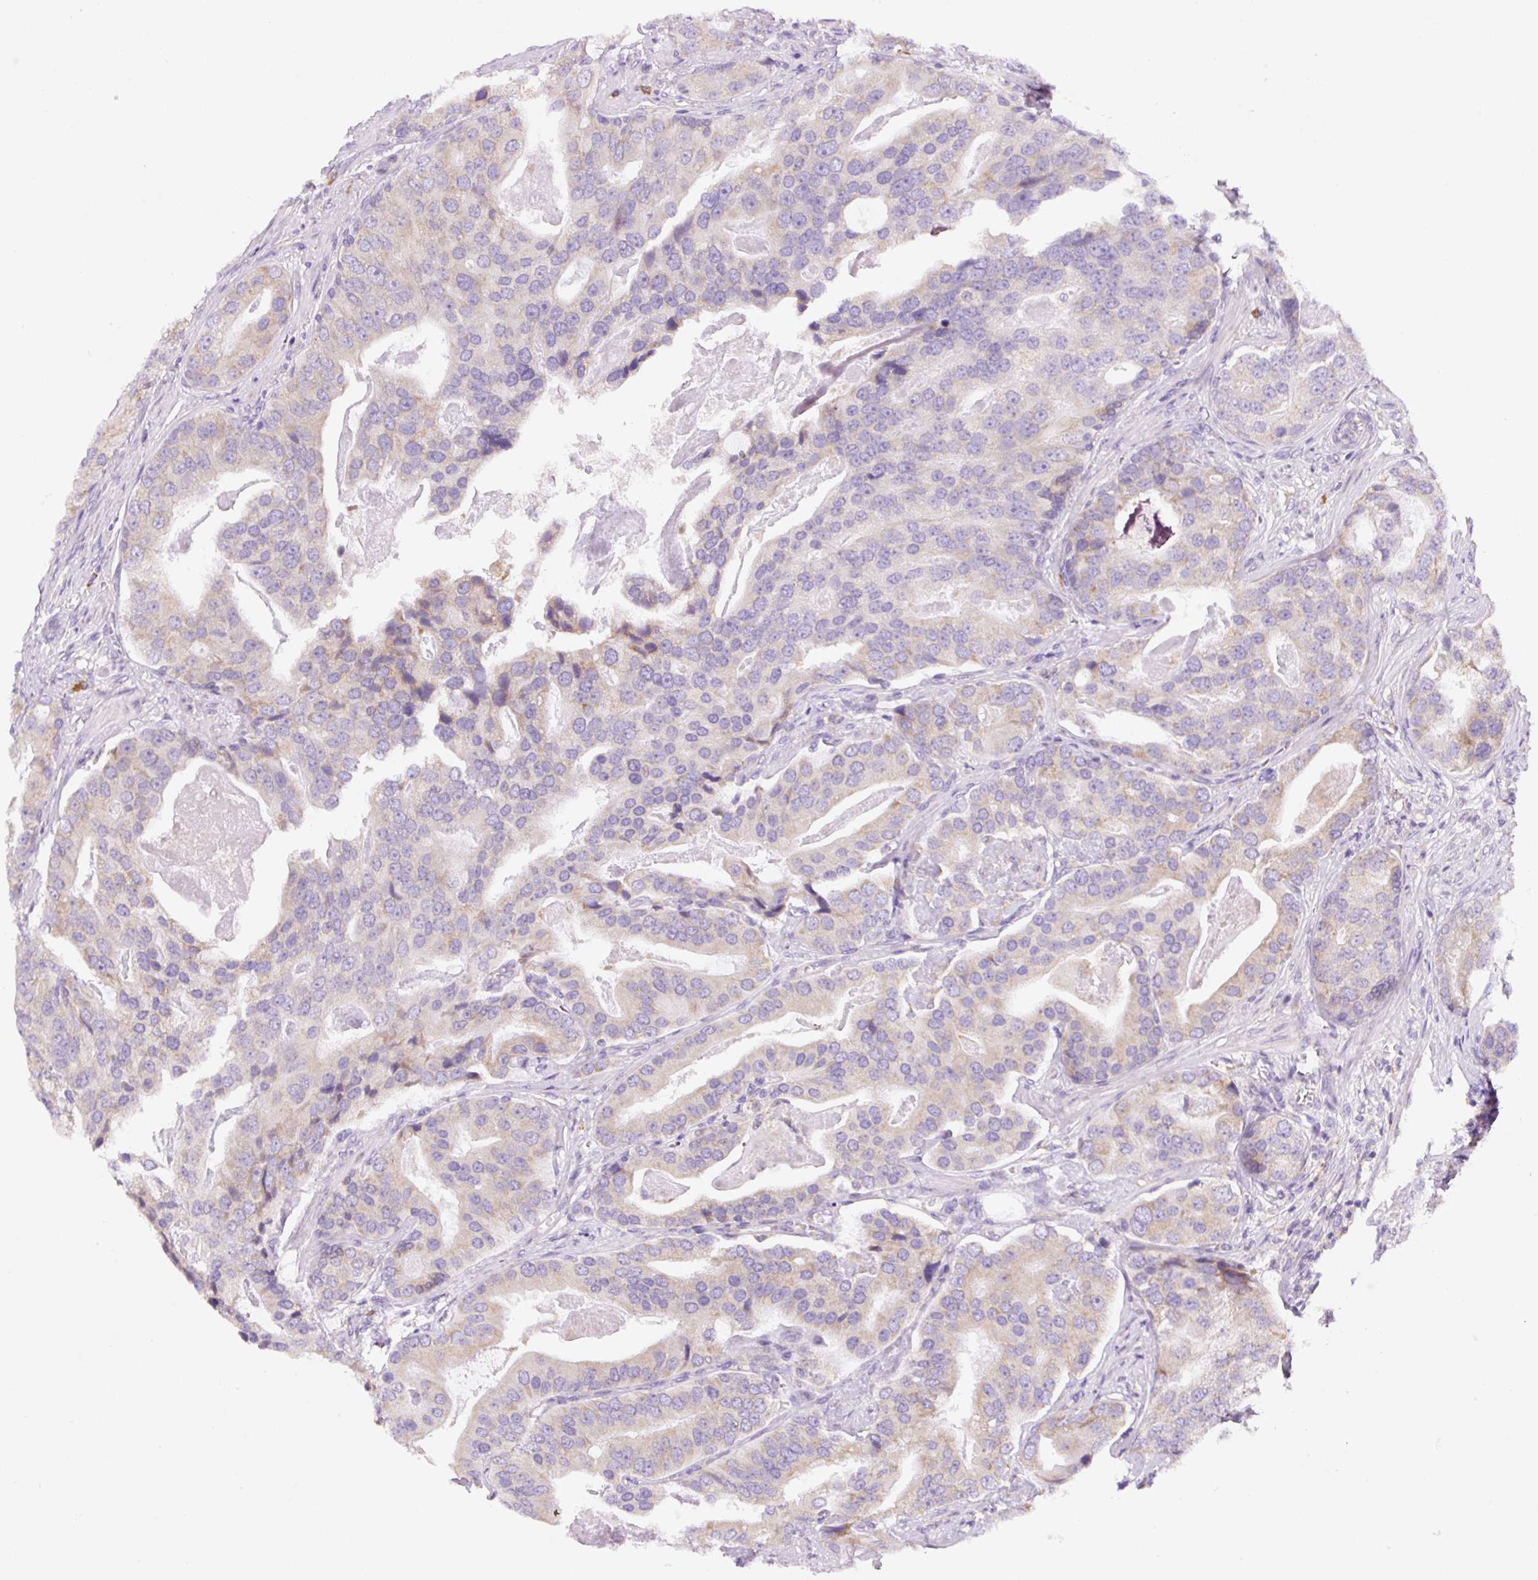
{"staining": {"intensity": "negative", "quantity": "none", "location": "none"}, "tissue": "prostate cancer", "cell_type": "Tumor cells", "image_type": "cancer", "snomed": [{"axis": "morphology", "description": "Adenocarcinoma, High grade"}, {"axis": "topography", "description": "Prostate"}], "caption": "High power microscopy photomicrograph of an immunohistochemistry (IHC) image of prostate cancer (high-grade adenocarcinoma), revealing no significant expression in tumor cells.", "gene": "DDOST", "patient": {"sex": "male", "age": 71}}